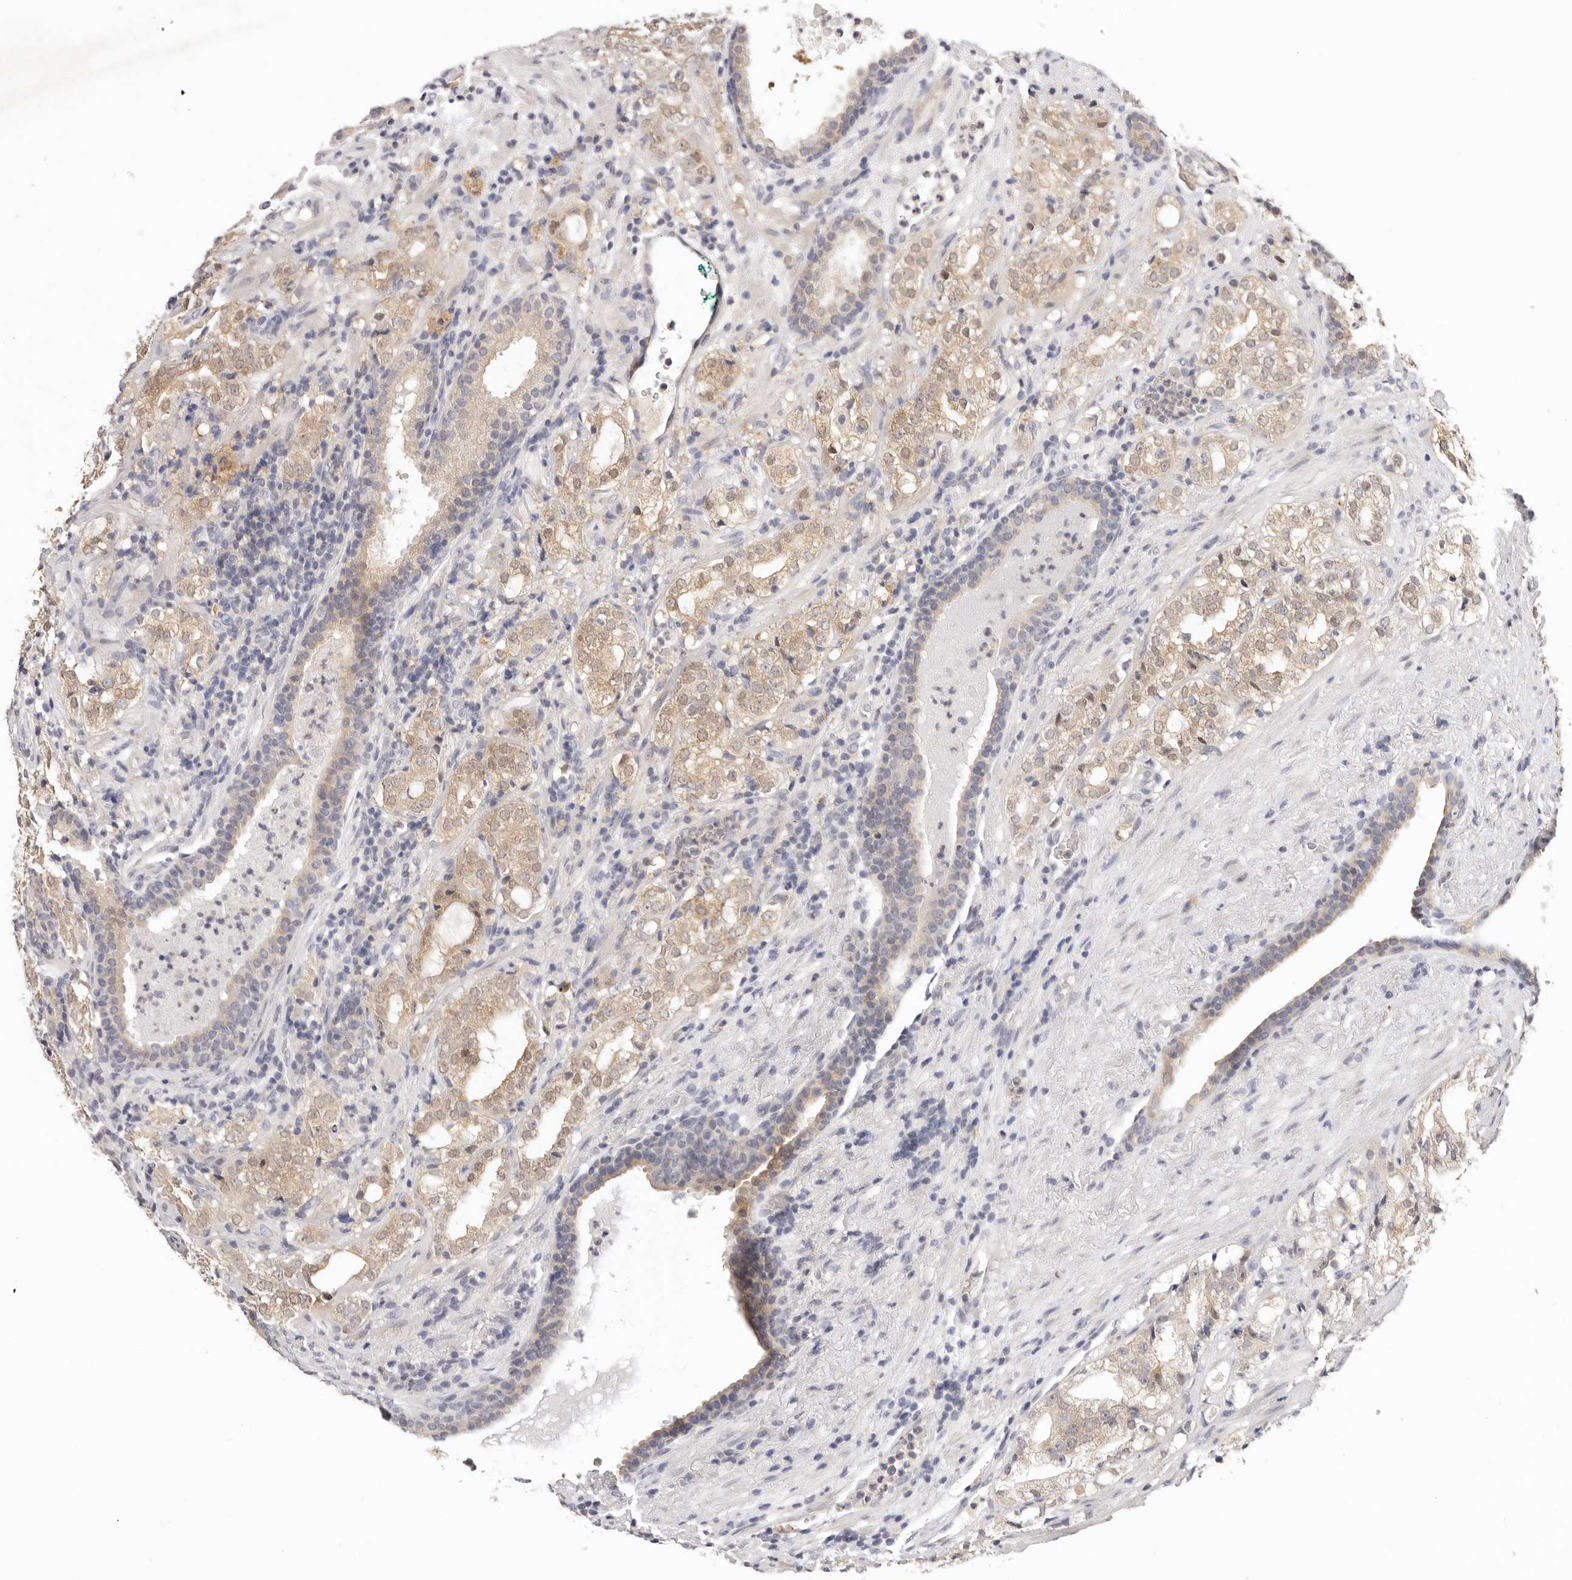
{"staining": {"intensity": "weak", "quantity": ">75%", "location": "cytoplasmic/membranous"}, "tissue": "prostate cancer", "cell_type": "Tumor cells", "image_type": "cancer", "snomed": [{"axis": "morphology", "description": "Adenocarcinoma, High grade"}, {"axis": "topography", "description": "Prostate"}], "caption": "Adenocarcinoma (high-grade) (prostate) was stained to show a protein in brown. There is low levels of weak cytoplasmic/membranous expression in about >75% of tumor cells. (DAB (3,3'-diaminobenzidine) IHC with brightfield microscopy, high magnification).", "gene": "GGPS1", "patient": {"sex": "male", "age": 64}}